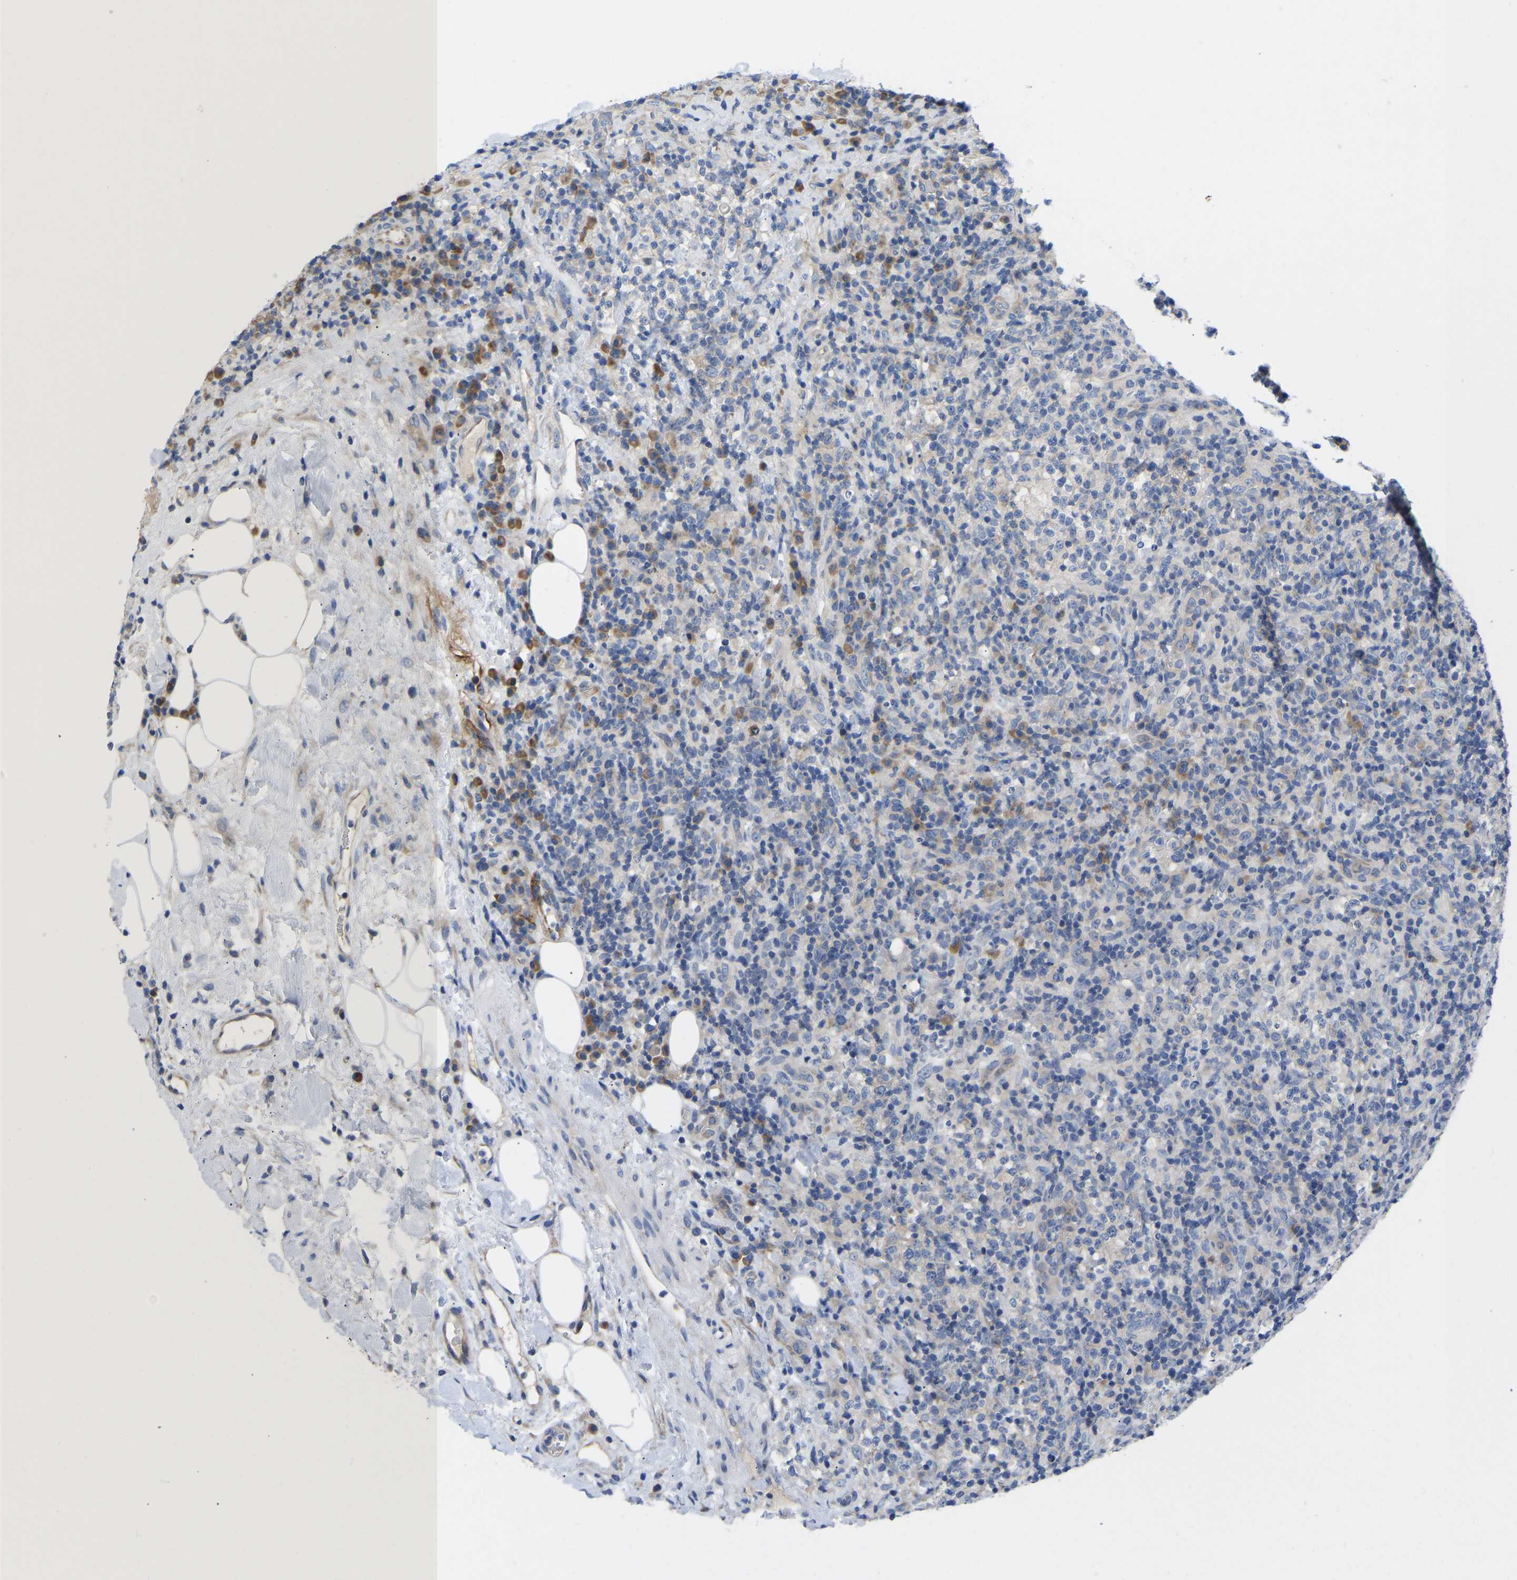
{"staining": {"intensity": "moderate", "quantity": "<25%", "location": "cytoplasmic/membranous"}, "tissue": "lymphoma", "cell_type": "Tumor cells", "image_type": "cancer", "snomed": [{"axis": "morphology", "description": "Malignant lymphoma, non-Hodgkin's type, High grade"}, {"axis": "topography", "description": "Lymph node"}], "caption": "This is an image of IHC staining of lymphoma, which shows moderate expression in the cytoplasmic/membranous of tumor cells.", "gene": "ABCA10", "patient": {"sex": "female", "age": 76}}